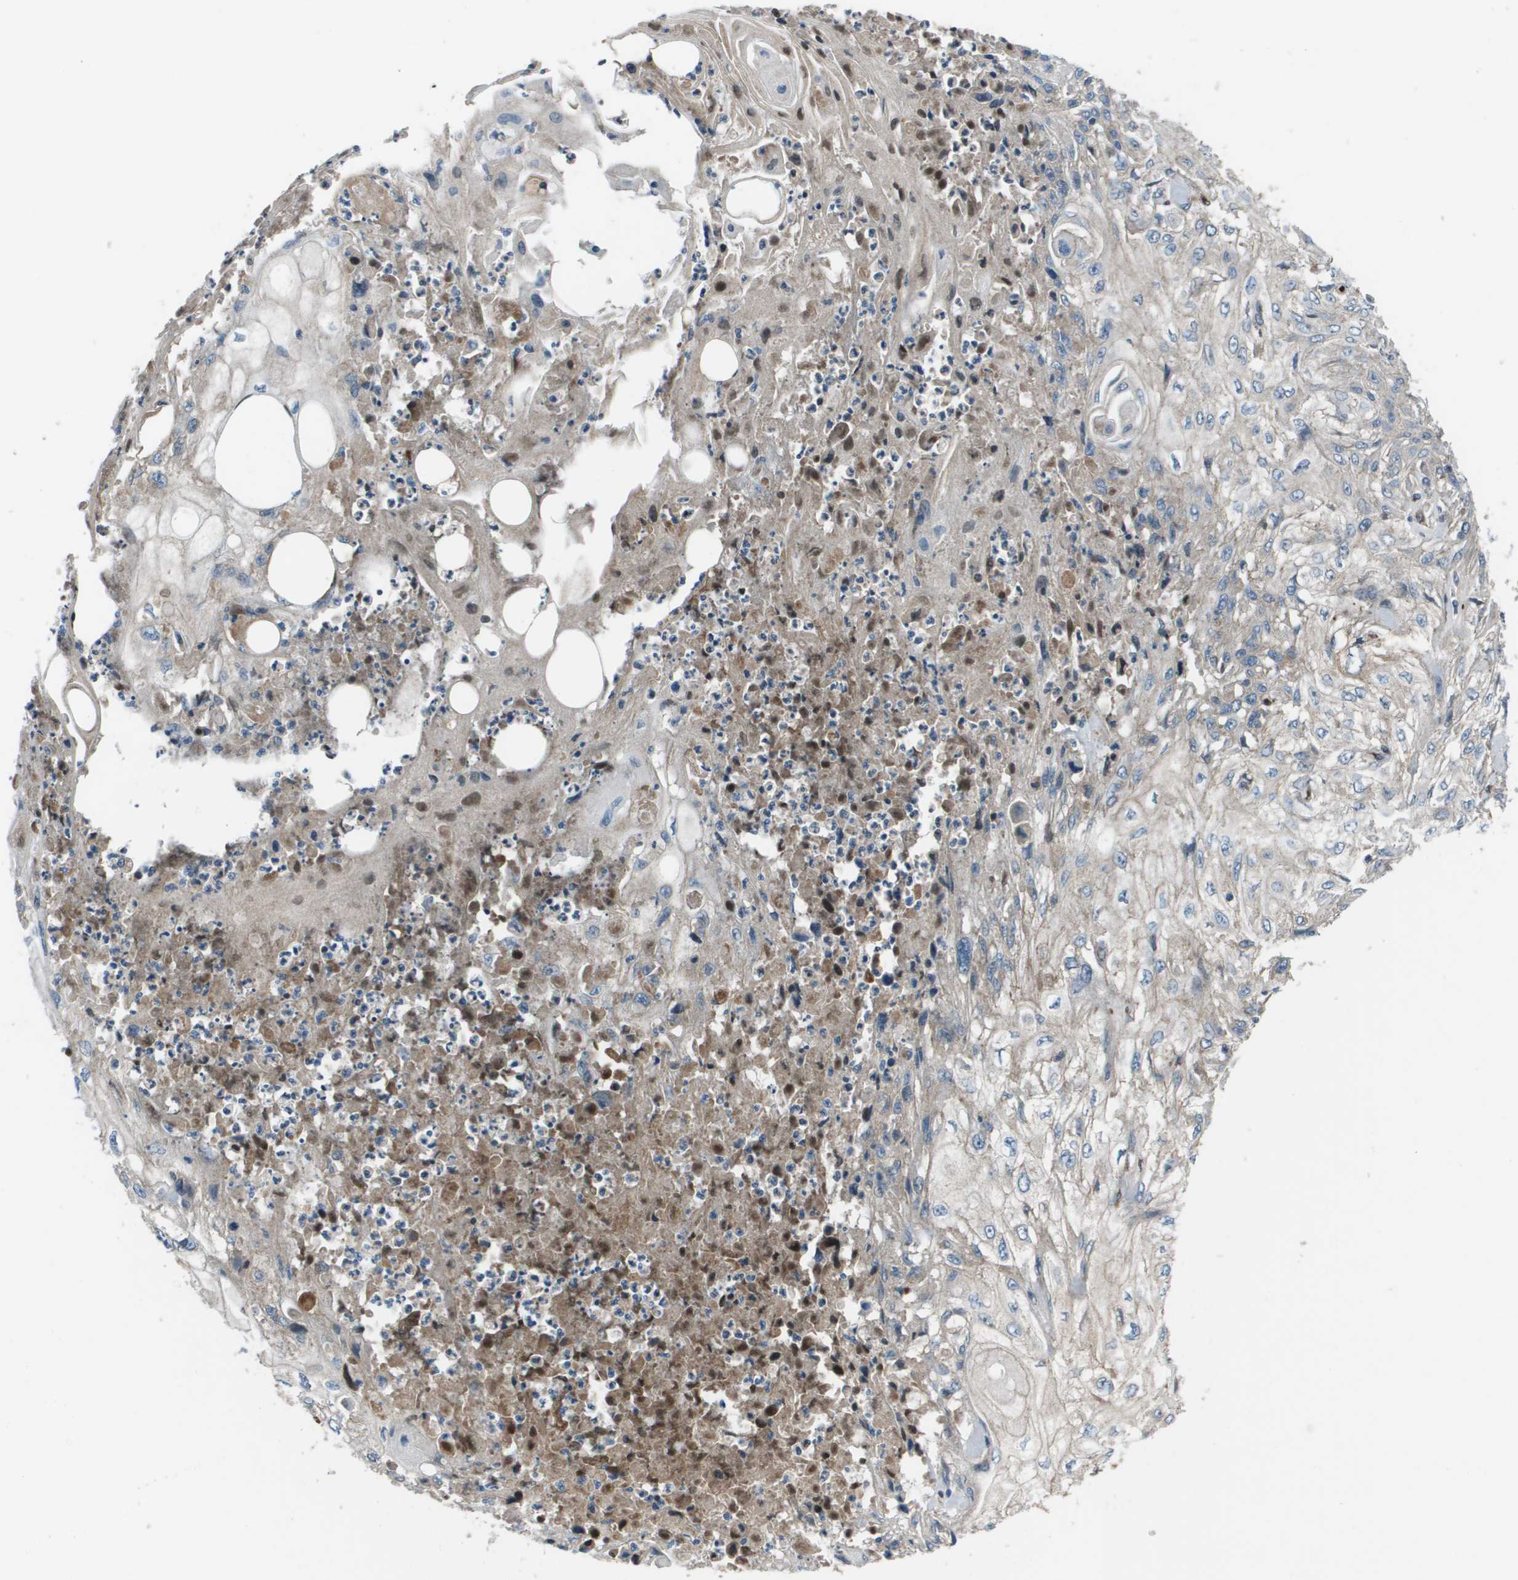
{"staining": {"intensity": "weak", "quantity": "<25%", "location": "cytoplasmic/membranous"}, "tissue": "skin cancer", "cell_type": "Tumor cells", "image_type": "cancer", "snomed": [{"axis": "morphology", "description": "Squamous cell carcinoma, NOS"}, {"axis": "topography", "description": "Skin"}], "caption": "Immunohistochemical staining of skin cancer (squamous cell carcinoma) shows no significant expression in tumor cells. The staining was performed using DAB to visualize the protein expression in brown, while the nuclei were stained in blue with hematoxylin (Magnification: 20x).", "gene": "PCOLCE", "patient": {"sex": "male", "age": 75}}